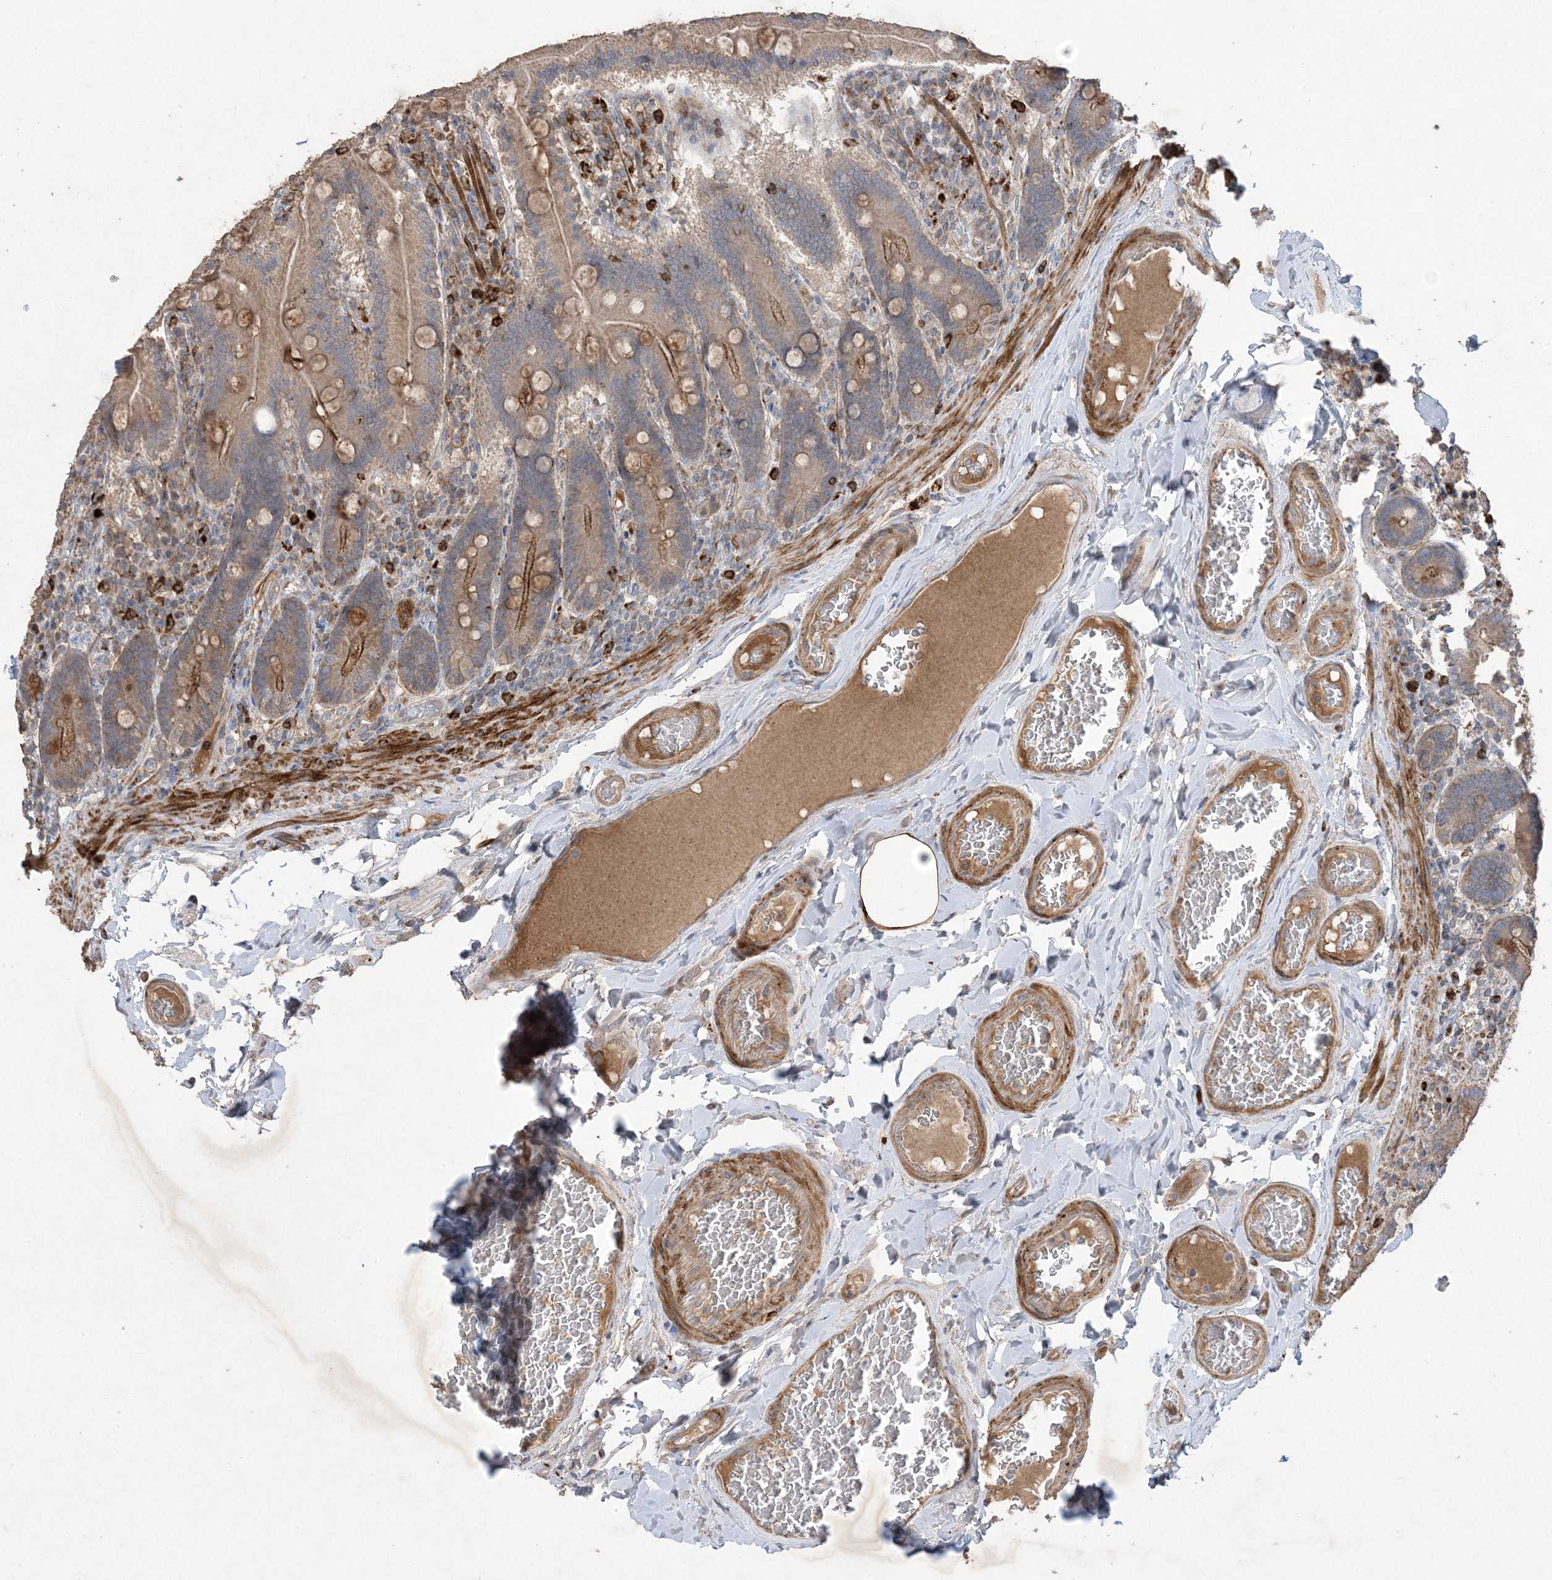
{"staining": {"intensity": "moderate", "quantity": ">75%", "location": "cytoplasmic/membranous"}, "tissue": "duodenum", "cell_type": "Glandular cells", "image_type": "normal", "snomed": [{"axis": "morphology", "description": "Normal tissue, NOS"}, {"axis": "topography", "description": "Duodenum"}], "caption": "The photomicrograph shows immunohistochemical staining of normal duodenum. There is moderate cytoplasmic/membranous staining is identified in approximately >75% of glandular cells.", "gene": "MASP2", "patient": {"sex": "female", "age": 62}}